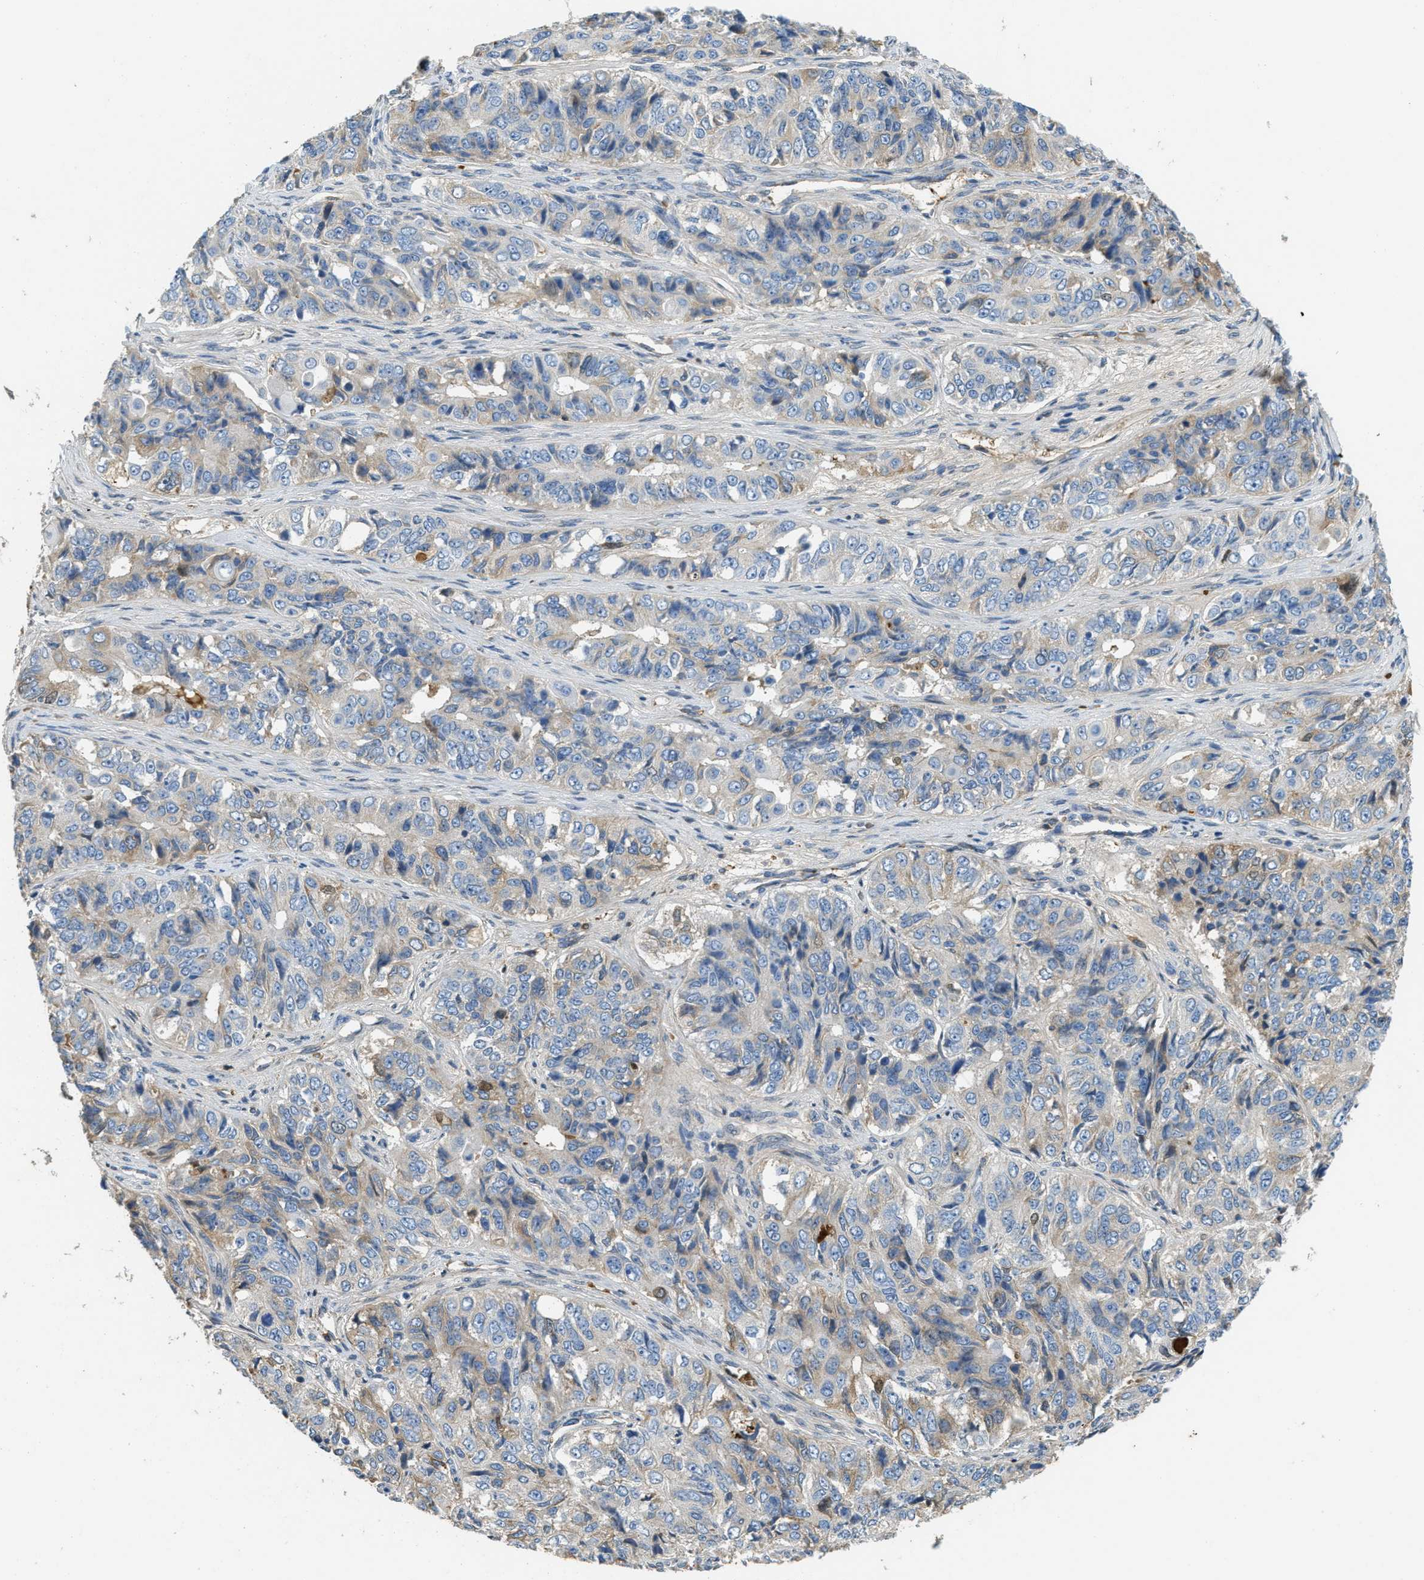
{"staining": {"intensity": "weak", "quantity": "<25%", "location": "cytoplasmic/membranous"}, "tissue": "ovarian cancer", "cell_type": "Tumor cells", "image_type": "cancer", "snomed": [{"axis": "morphology", "description": "Carcinoma, endometroid"}, {"axis": "topography", "description": "Ovary"}], "caption": "Immunohistochemistry histopathology image of ovarian endometroid carcinoma stained for a protein (brown), which displays no staining in tumor cells.", "gene": "MPDU1", "patient": {"sex": "female", "age": 51}}